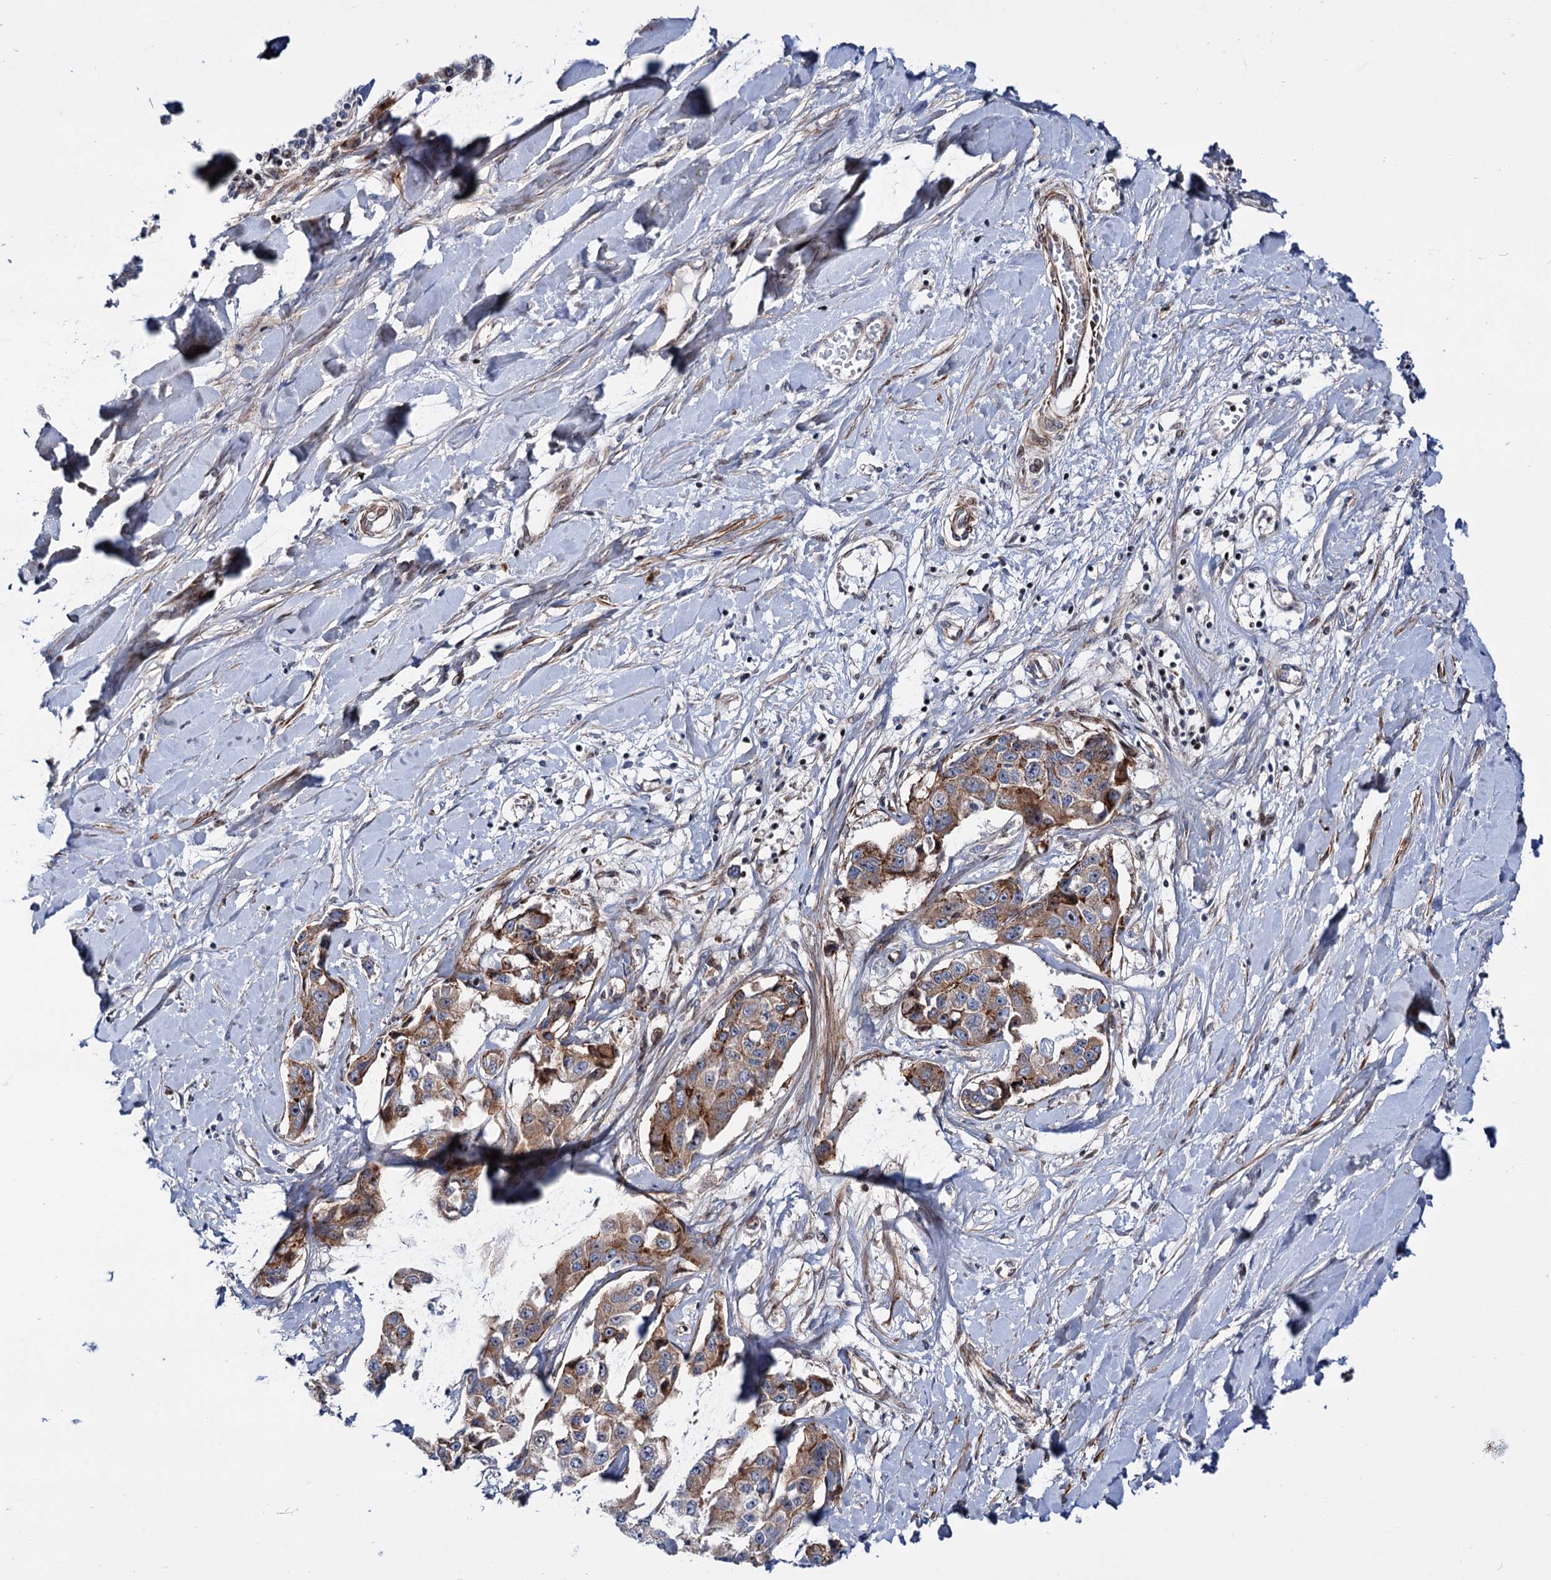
{"staining": {"intensity": "moderate", "quantity": "25%-75%", "location": "cytoplasmic/membranous"}, "tissue": "liver cancer", "cell_type": "Tumor cells", "image_type": "cancer", "snomed": [{"axis": "morphology", "description": "Cholangiocarcinoma"}, {"axis": "topography", "description": "Liver"}], "caption": "Liver cancer stained for a protein (brown) displays moderate cytoplasmic/membranous positive positivity in about 25%-75% of tumor cells.", "gene": "THAP9", "patient": {"sex": "male", "age": 59}}